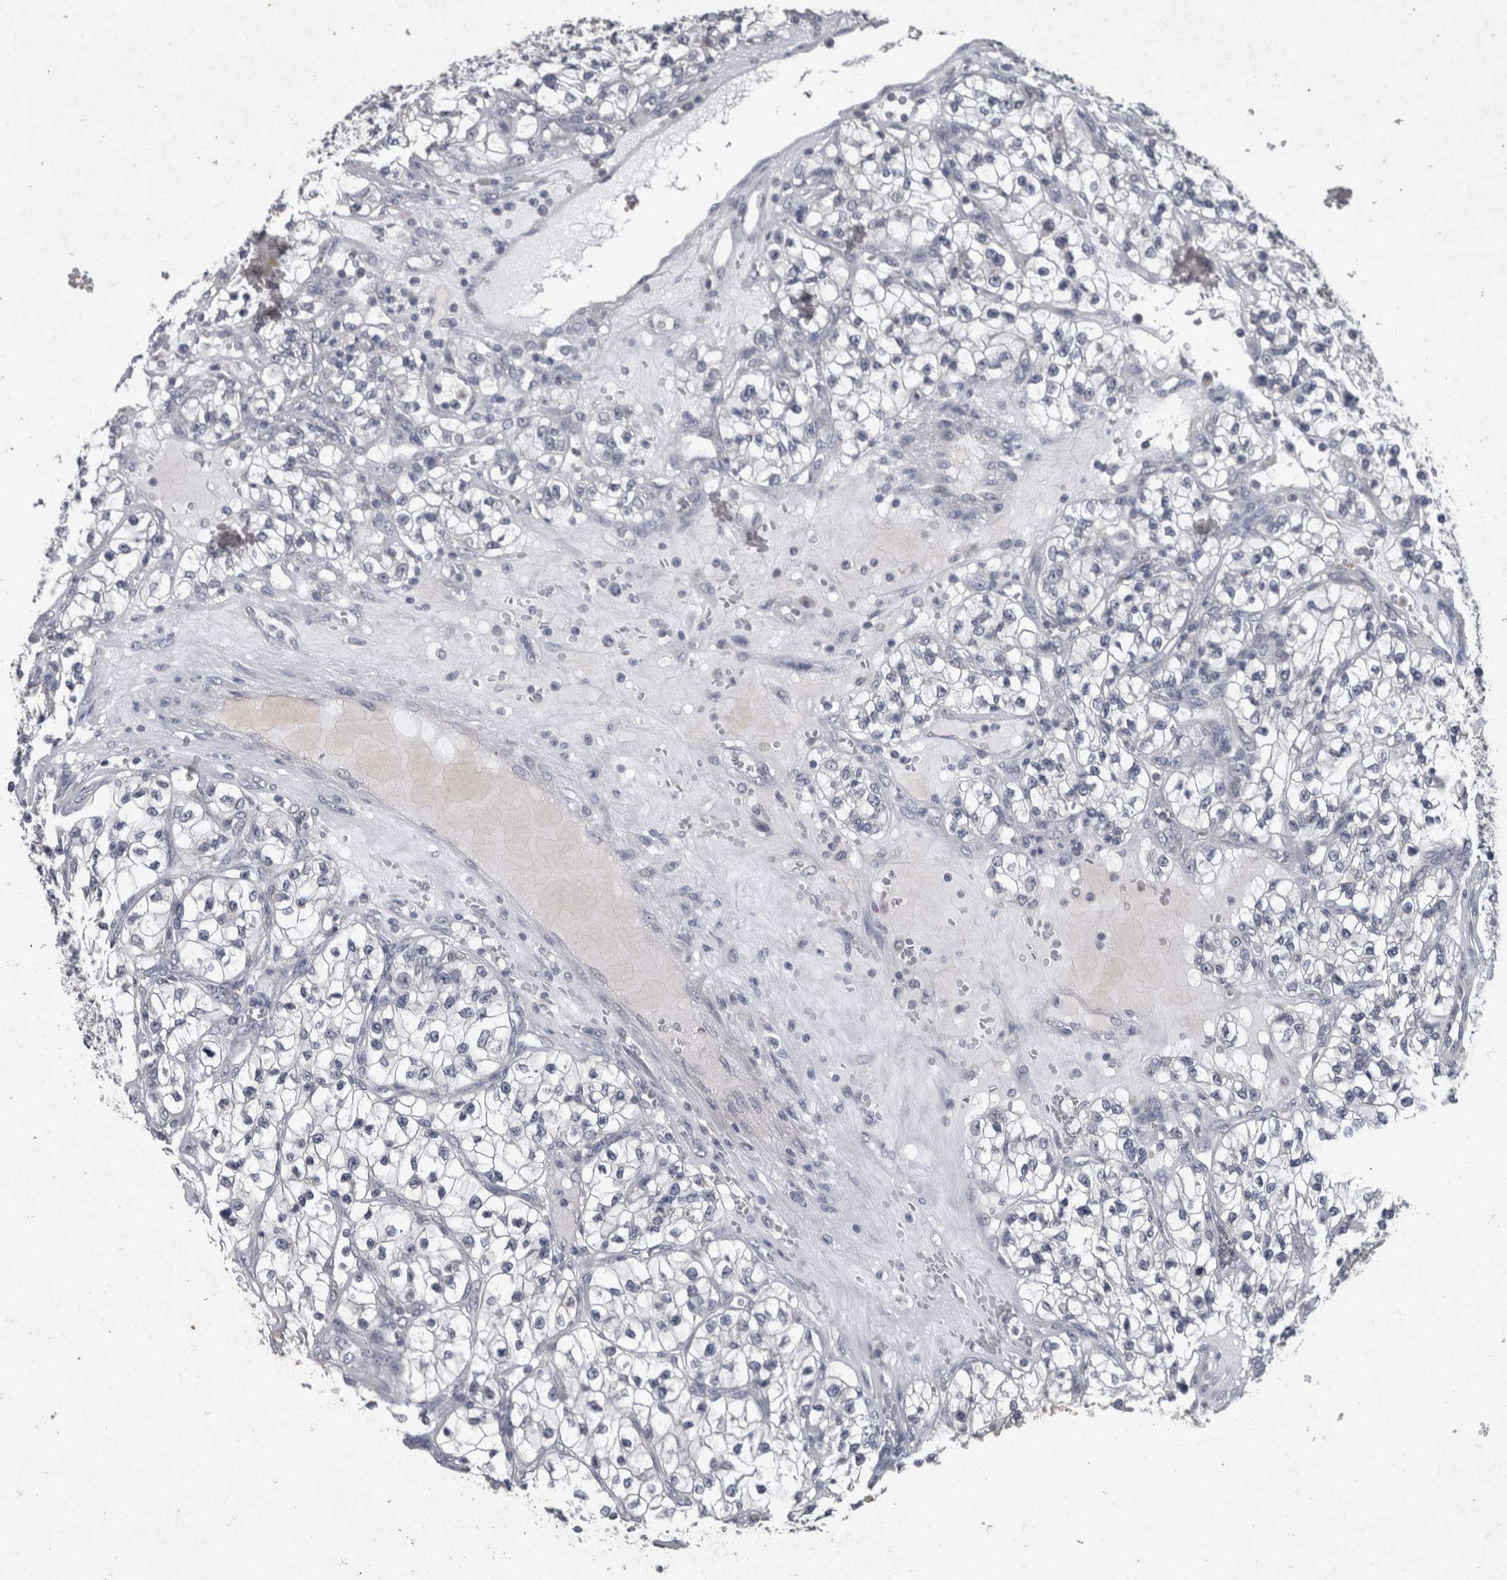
{"staining": {"intensity": "negative", "quantity": "none", "location": "none"}, "tissue": "renal cancer", "cell_type": "Tumor cells", "image_type": "cancer", "snomed": [{"axis": "morphology", "description": "Adenocarcinoma, NOS"}, {"axis": "topography", "description": "Kidney"}], "caption": "Tumor cells are negative for brown protein staining in adenocarcinoma (renal).", "gene": "WNT7A", "patient": {"sex": "female", "age": 57}}